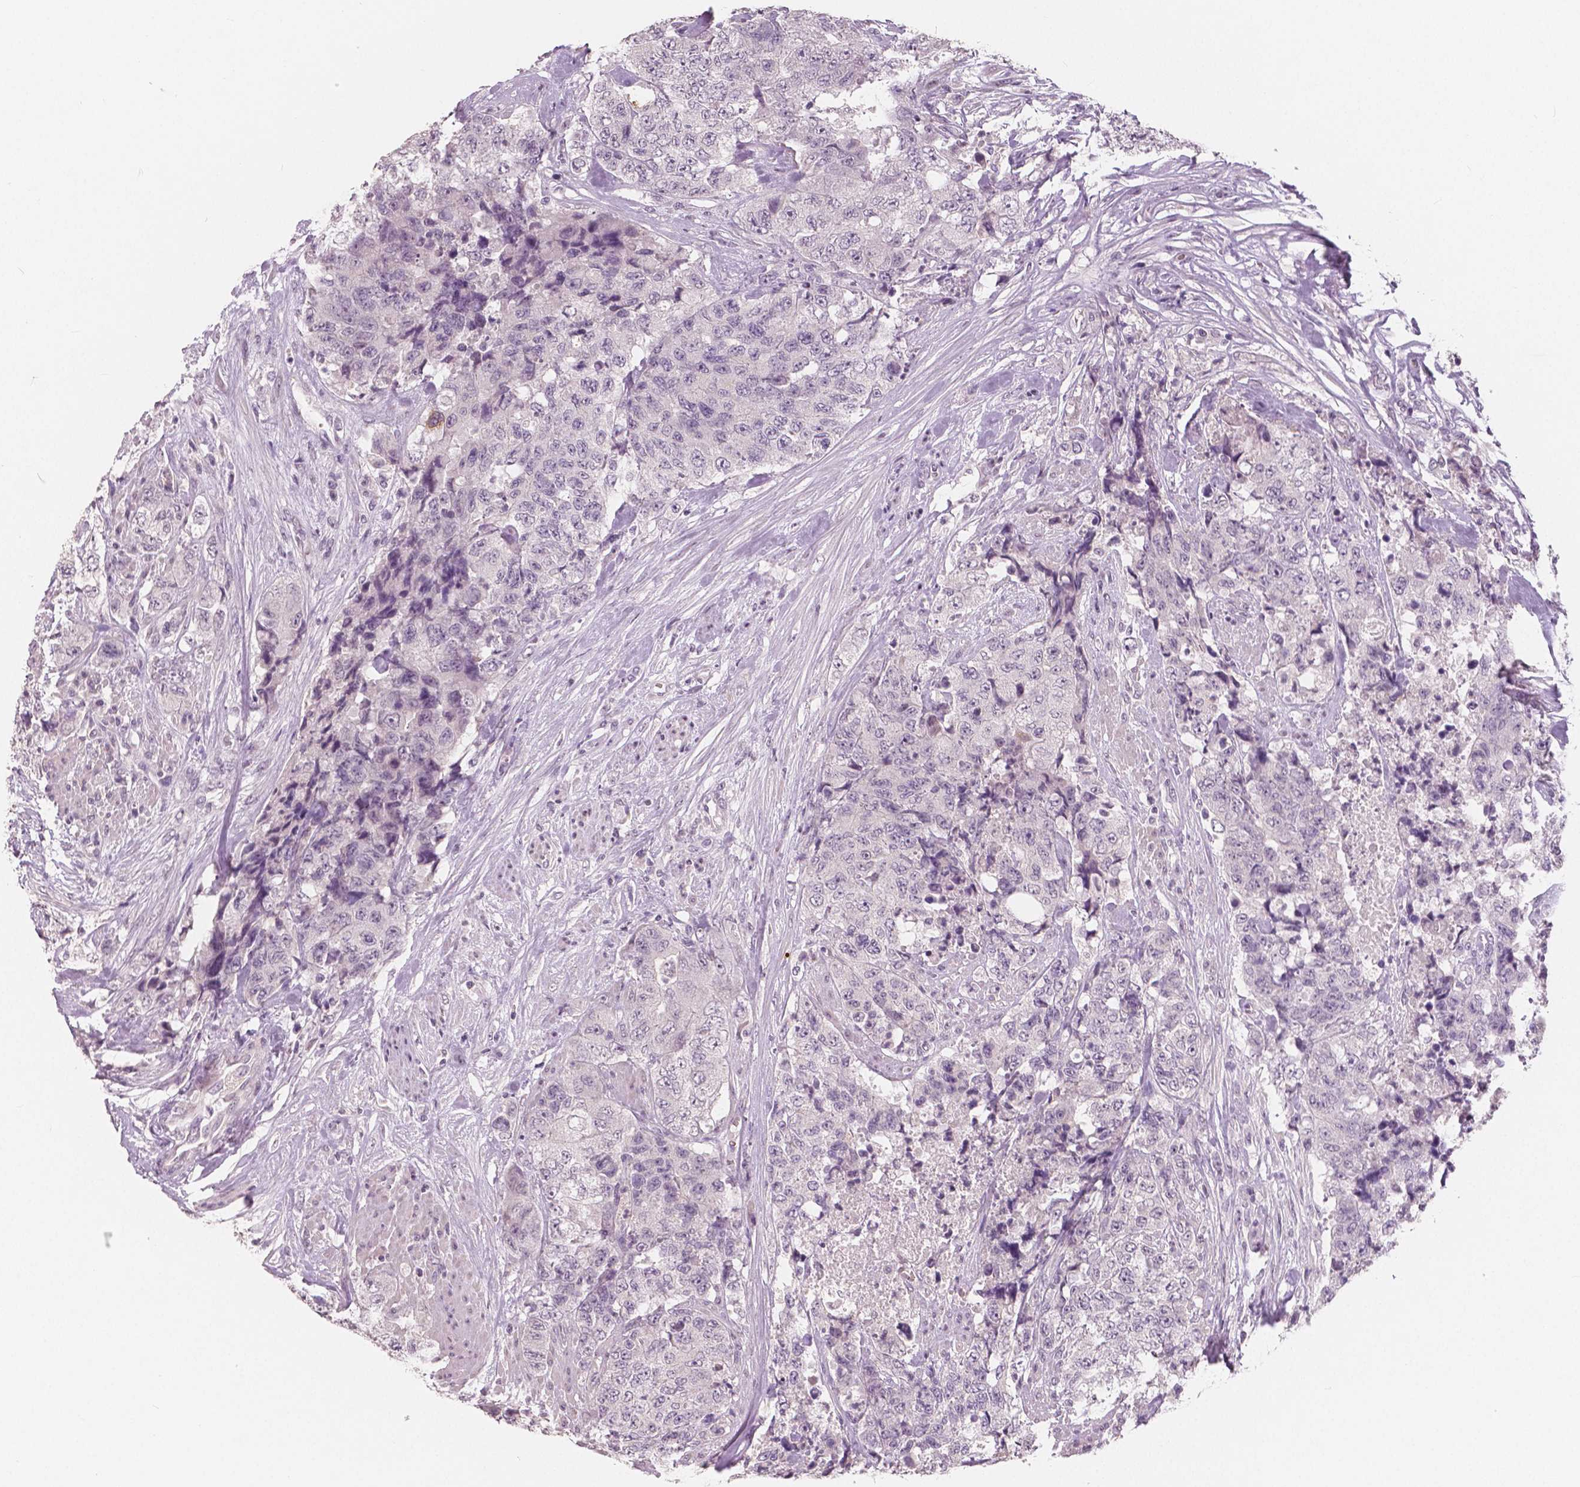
{"staining": {"intensity": "negative", "quantity": "none", "location": "none"}, "tissue": "urothelial cancer", "cell_type": "Tumor cells", "image_type": "cancer", "snomed": [{"axis": "morphology", "description": "Urothelial carcinoma, High grade"}, {"axis": "topography", "description": "Urinary bladder"}], "caption": "Human urothelial carcinoma (high-grade) stained for a protein using IHC demonstrates no positivity in tumor cells.", "gene": "RNASE7", "patient": {"sex": "female", "age": 78}}